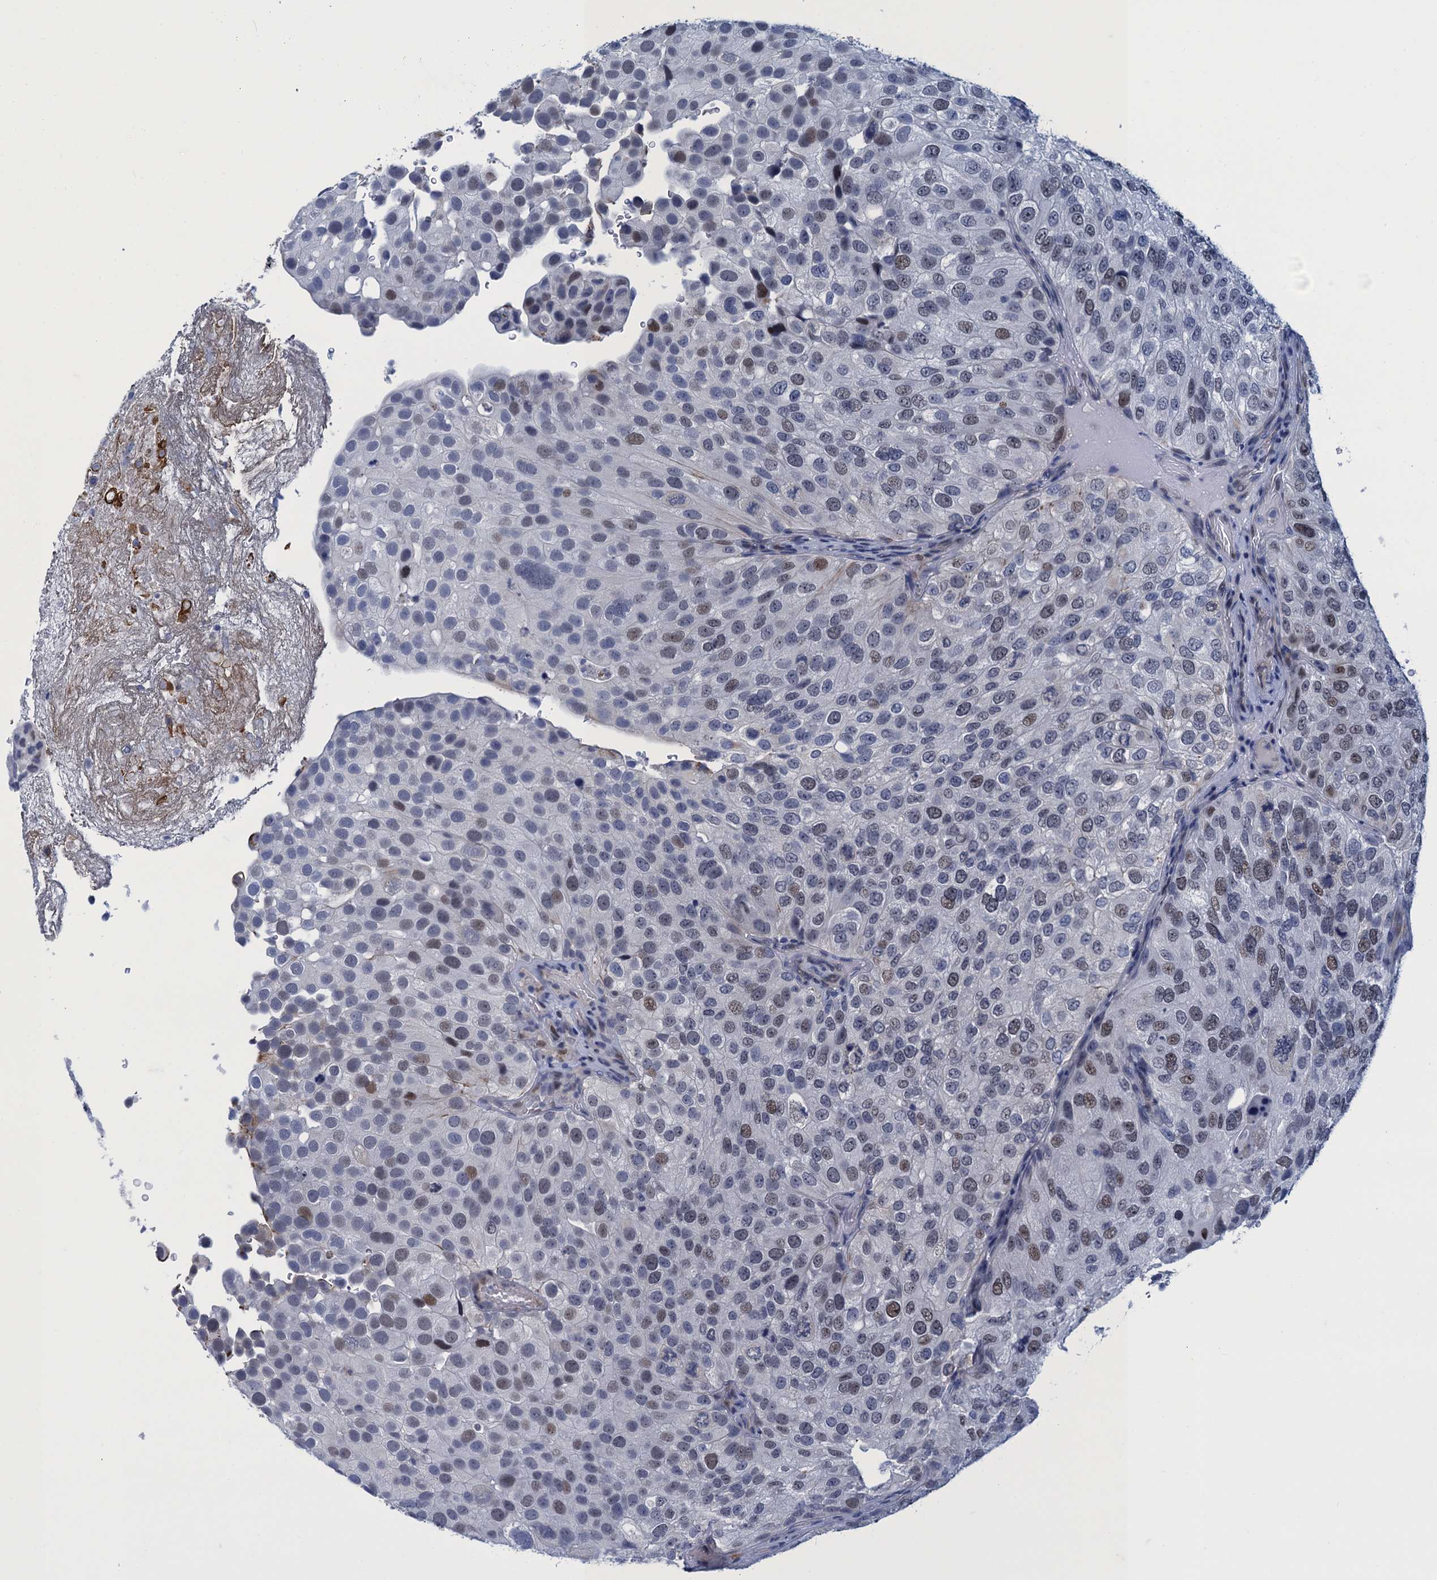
{"staining": {"intensity": "moderate", "quantity": "<25%", "location": "nuclear"}, "tissue": "urothelial cancer", "cell_type": "Tumor cells", "image_type": "cancer", "snomed": [{"axis": "morphology", "description": "Urothelial carcinoma, Low grade"}, {"axis": "topography", "description": "Urinary bladder"}], "caption": "A brown stain labels moderate nuclear staining of a protein in human low-grade urothelial carcinoma tumor cells.", "gene": "GINS3", "patient": {"sex": "male", "age": 78}}